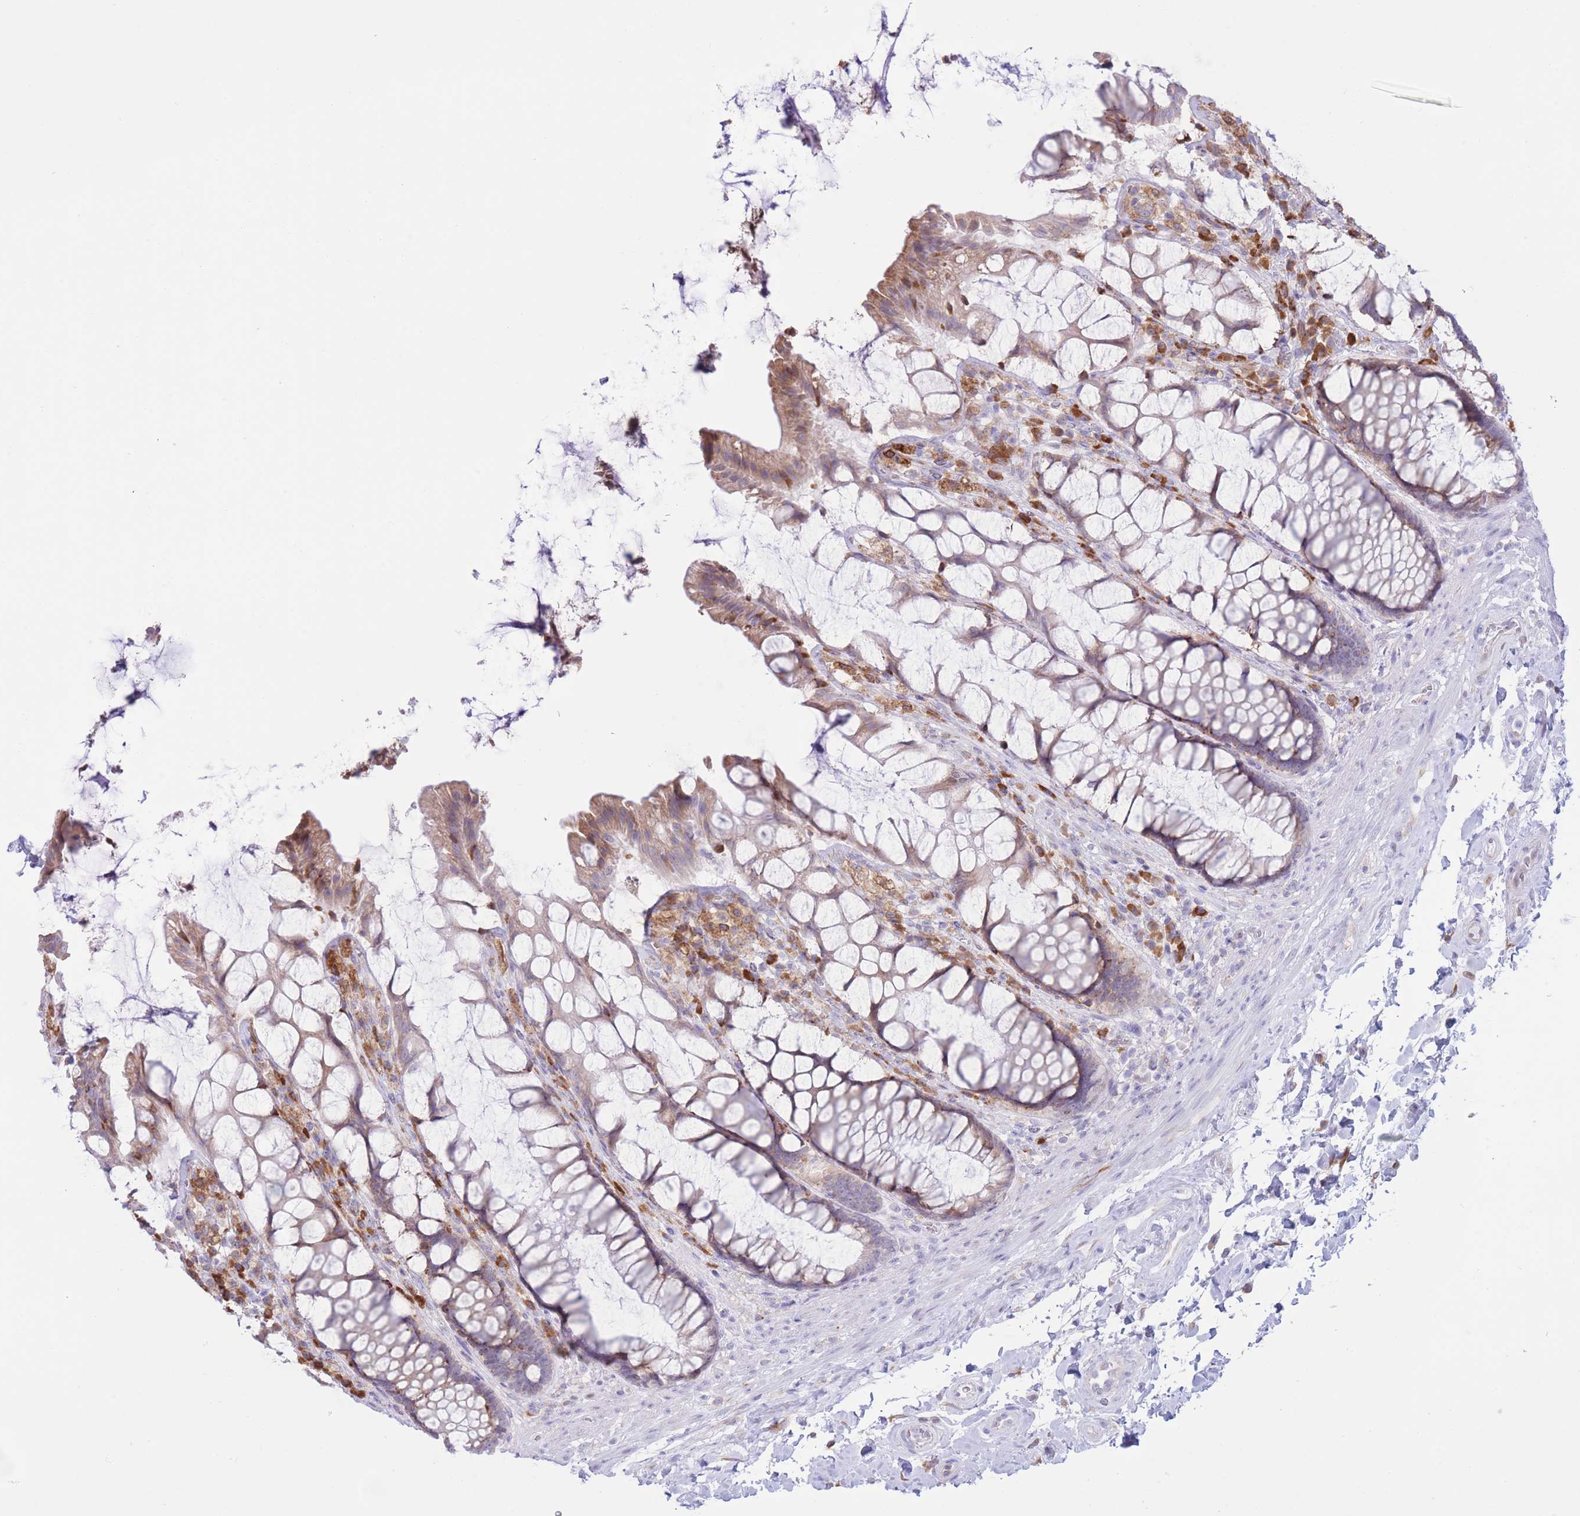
{"staining": {"intensity": "moderate", "quantity": "<25%", "location": "cytoplasmic/membranous"}, "tissue": "rectum", "cell_type": "Glandular cells", "image_type": "normal", "snomed": [{"axis": "morphology", "description": "Normal tissue, NOS"}, {"axis": "topography", "description": "Rectum"}], "caption": "Protein expression analysis of unremarkable human rectum reveals moderate cytoplasmic/membranous expression in approximately <25% of glandular cells.", "gene": "MYDGF", "patient": {"sex": "female", "age": 58}}